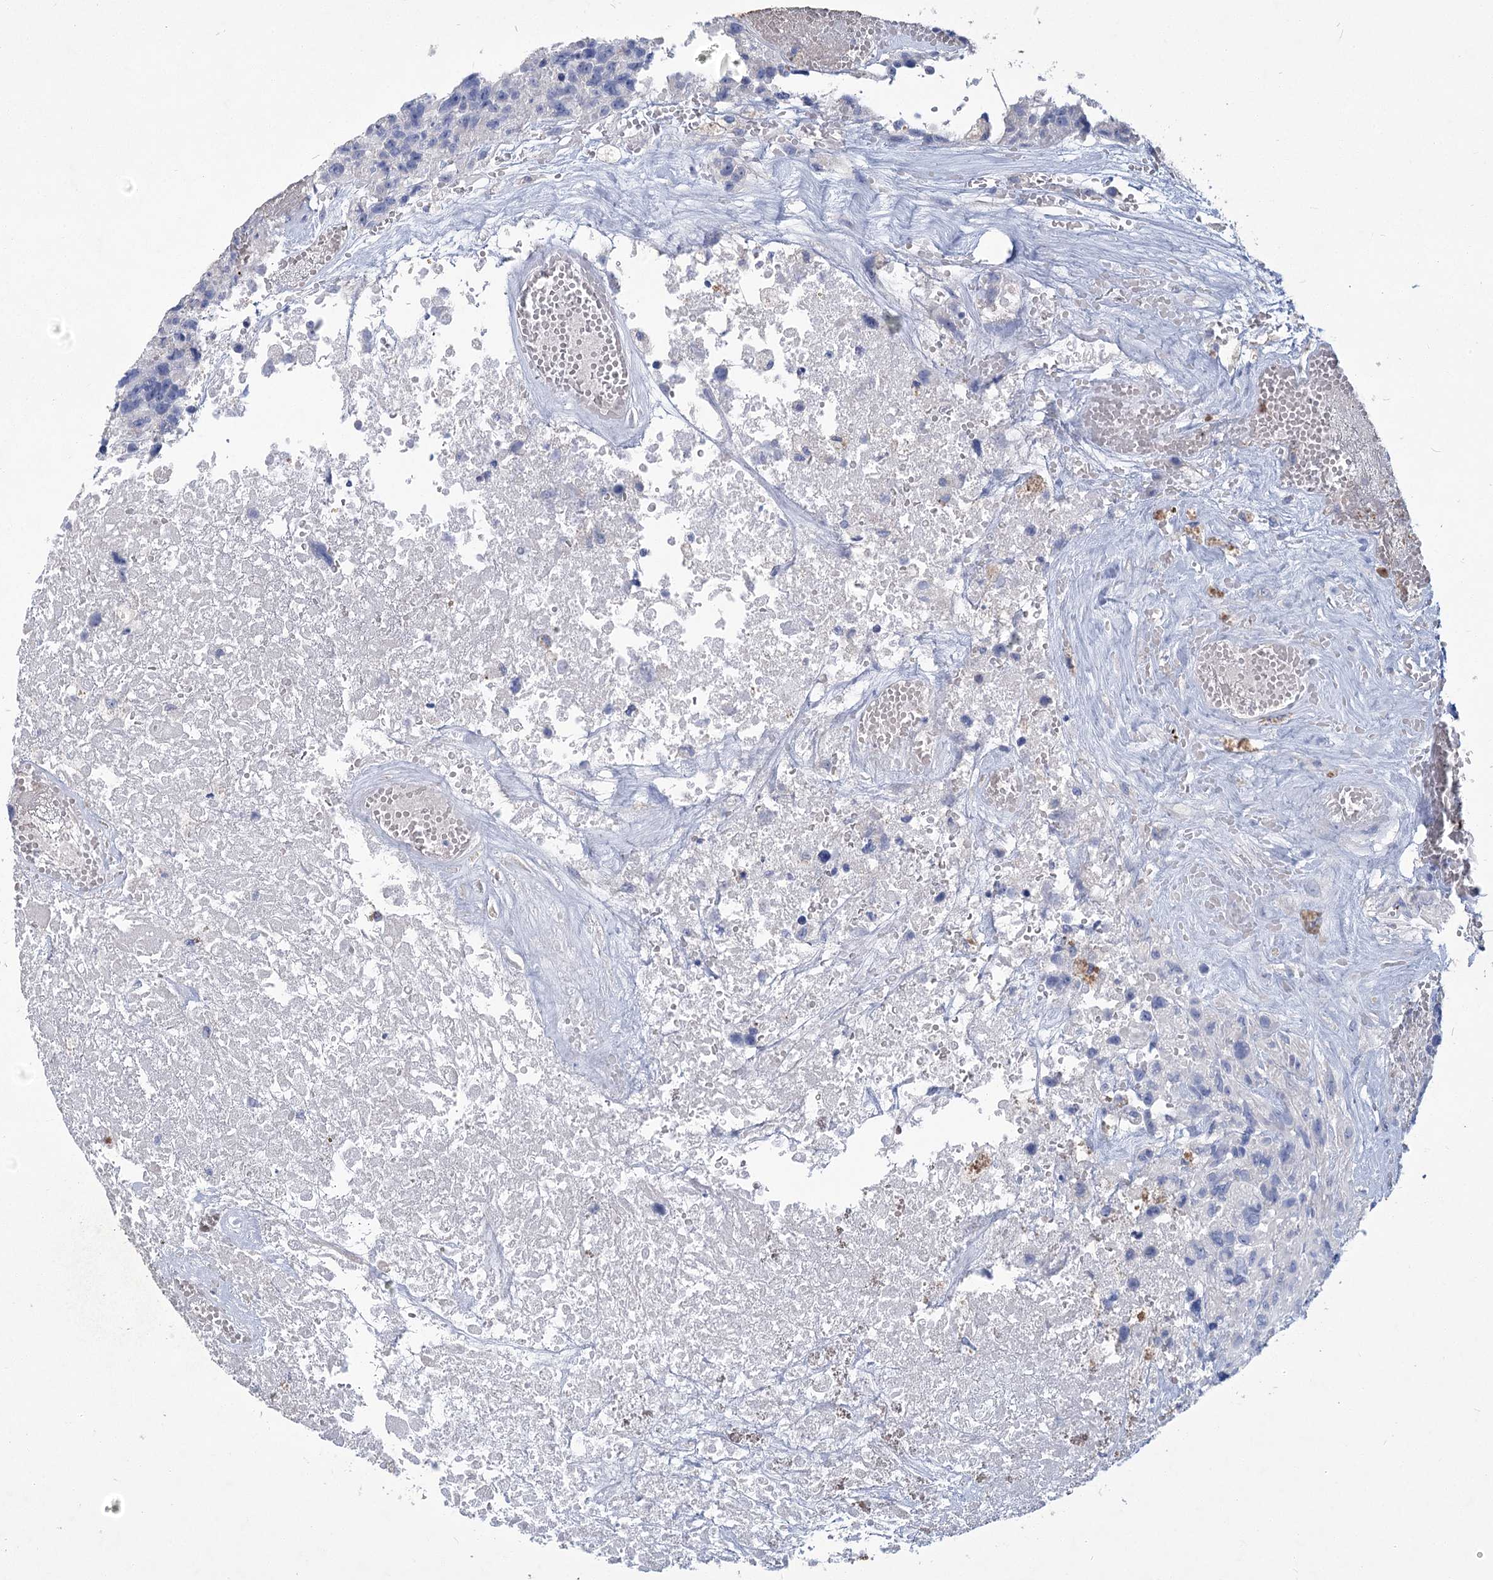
{"staining": {"intensity": "negative", "quantity": "none", "location": "none"}, "tissue": "glioma", "cell_type": "Tumor cells", "image_type": "cancer", "snomed": [{"axis": "morphology", "description": "Glioma, malignant, High grade"}, {"axis": "topography", "description": "Brain"}], "caption": "Immunohistochemistry image of glioma stained for a protein (brown), which demonstrates no staining in tumor cells.", "gene": "SLC9A3", "patient": {"sex": "male", "age": 69}}